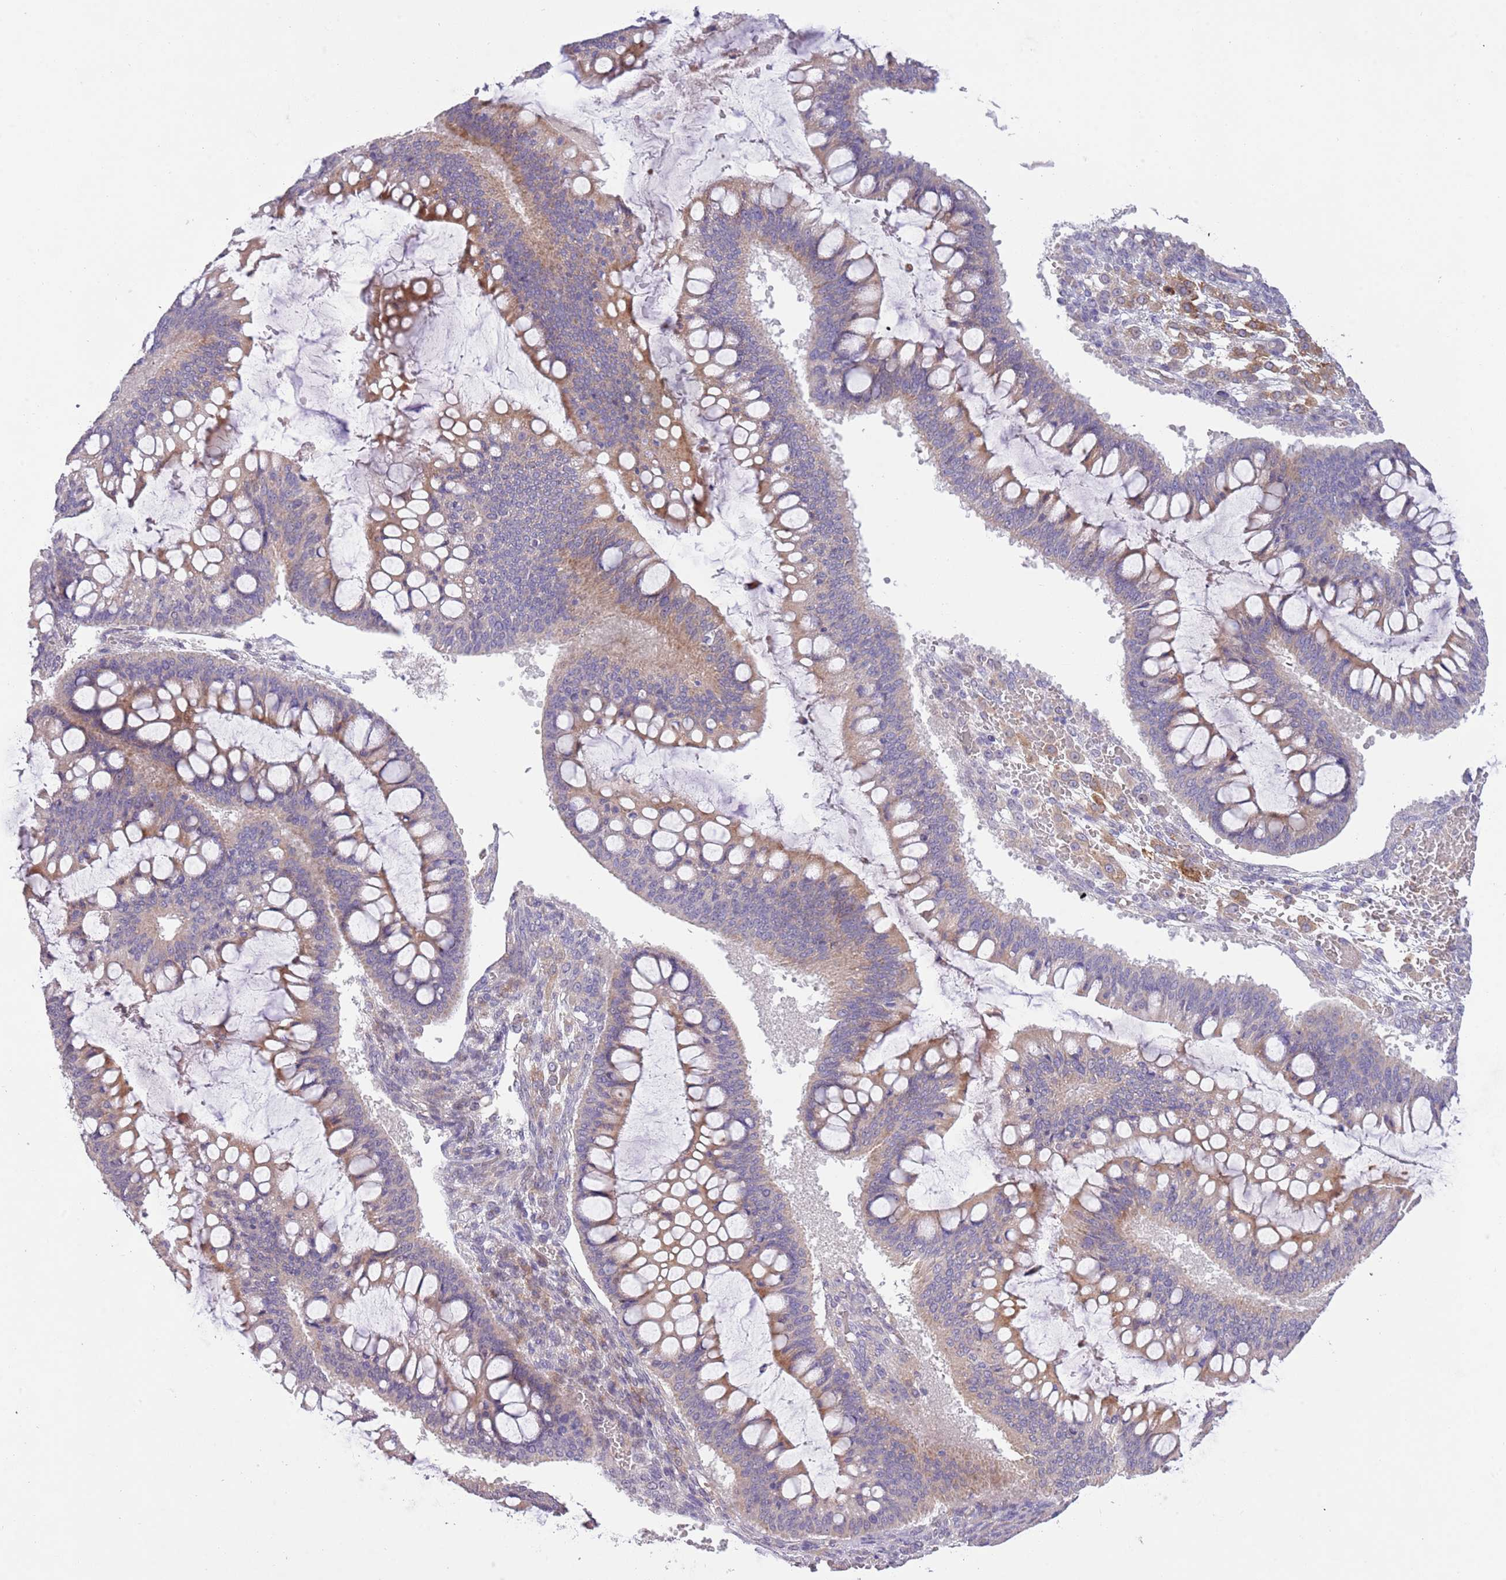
{"staining": {"intensity": "moderate", "quantity": "<25%", "location": "cytoplasmic/membranous"}, "tissue": "ovarian cancer", "cell_type": "Tumor cells", "image_type": "cancer", "snomed": [{"axis": "morphology", "description": "Cystadenocarcinoma, mucinous, NOS"}, {"axis": "topography", "description": "Ovary"}], "caption": "Immunohistochemical staining of human mucinous cystadenocarcinoma (ovarian) shows low levels of moderate cytoplasmic/membranous protein positivity in about <25% of tumor cells.", "gene": "ZNF658", "patient": {"sex": "female", "age": 73}}